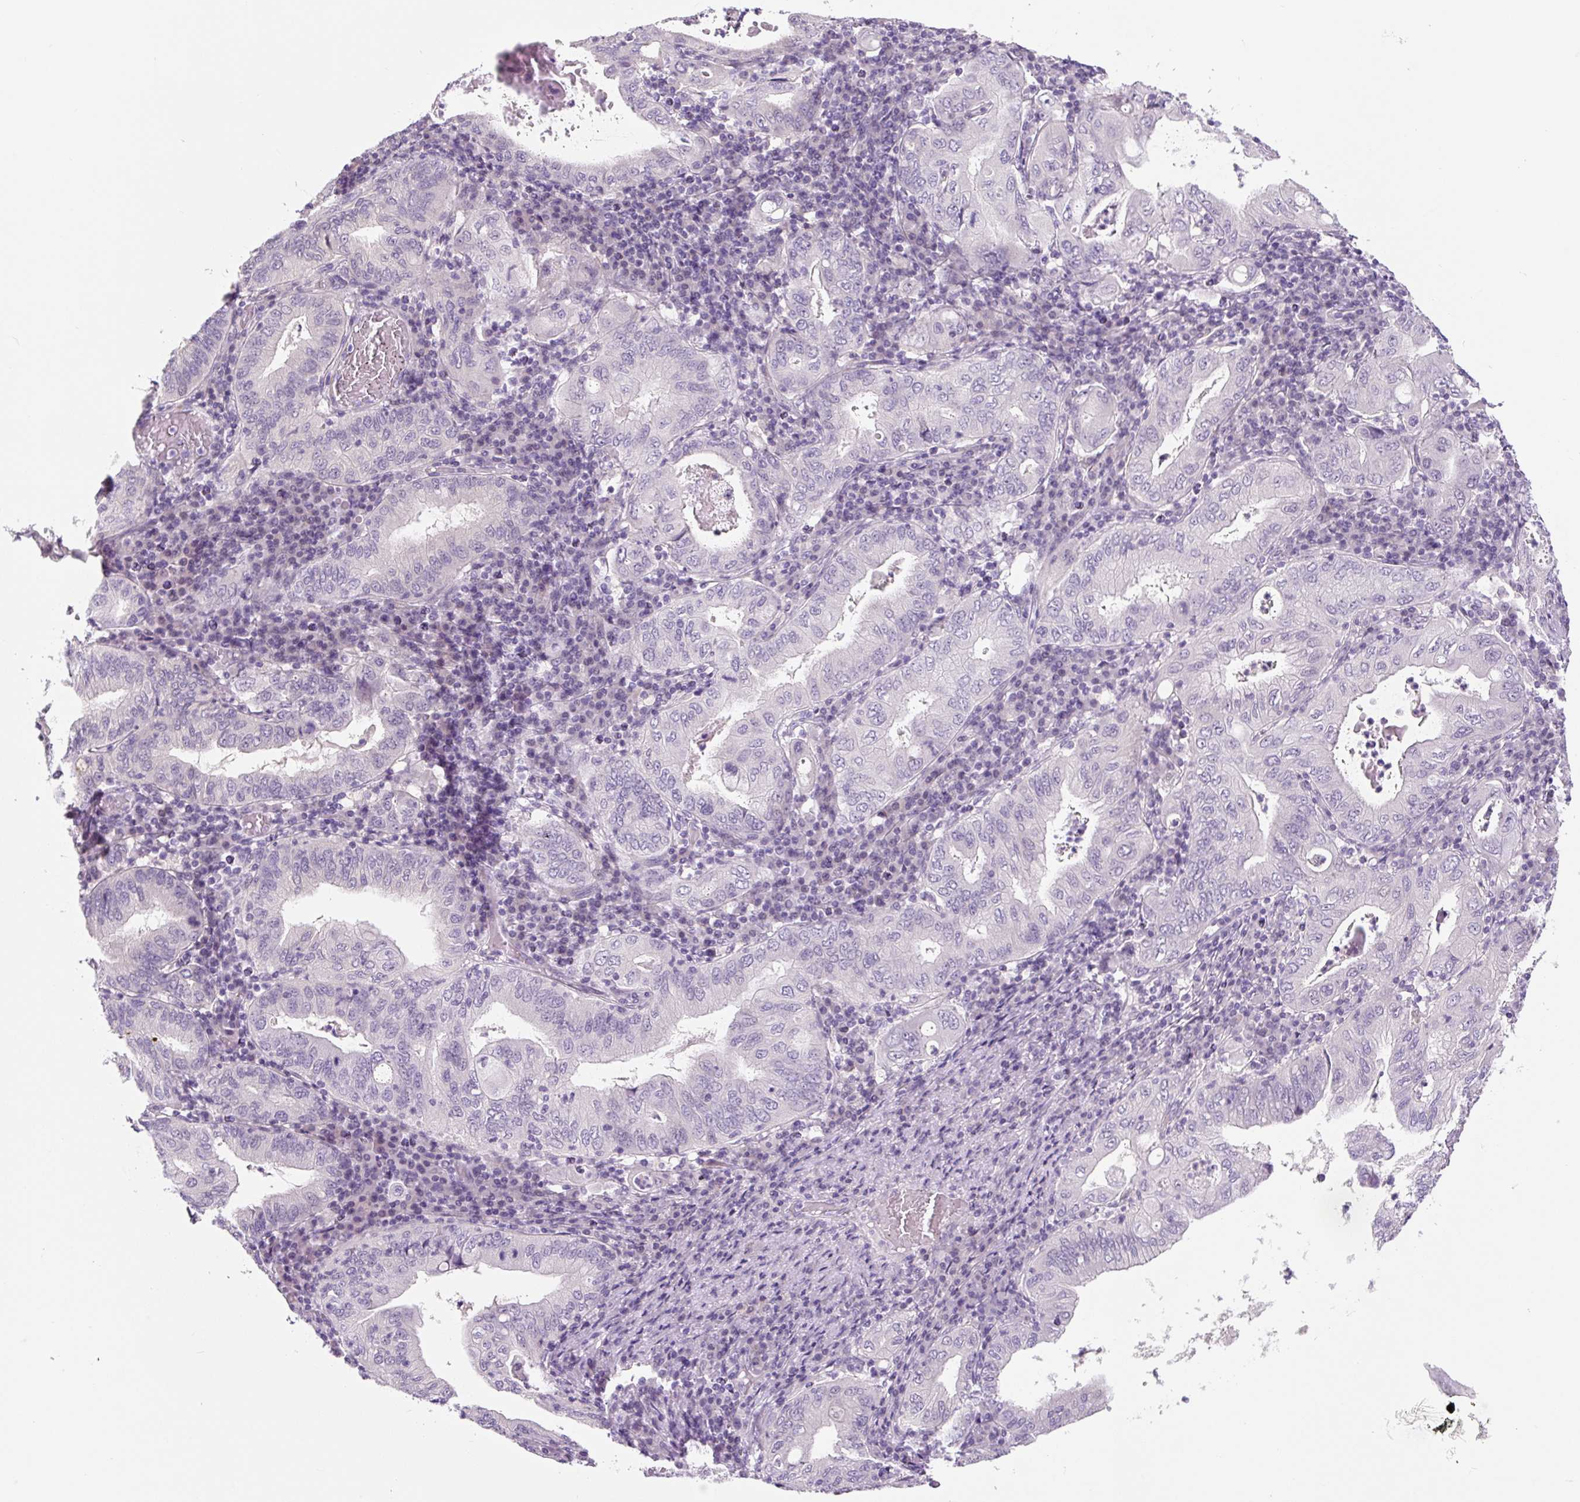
{"staining": {"intensity": "negative", "quantity": "none", "location": "none"}, "tissue": "stomach cancer", "cell_type": "Tumor cells", "image_type": "cancer", "snomed": [{"axis": "morphology", "description": "Normal tissue, NOS"}, {"axis": "morphology", "description": "Adenocarcinoma, NOS"}, {"axis": "topography", "description": "Esophagus"}, {"axis": "topography", "description": "Stomach, upper"}, {"axis": "topography", "description": "Peripheral nerve tissue"}], "caption": "An IHC histopathology image of adenocarcinoma (stomach) is shown. There is no staining in tumor cells of adenocarcinoma (stomach).", "gene": "CCL25", "patient": {"sex": "male", "age": 62}}